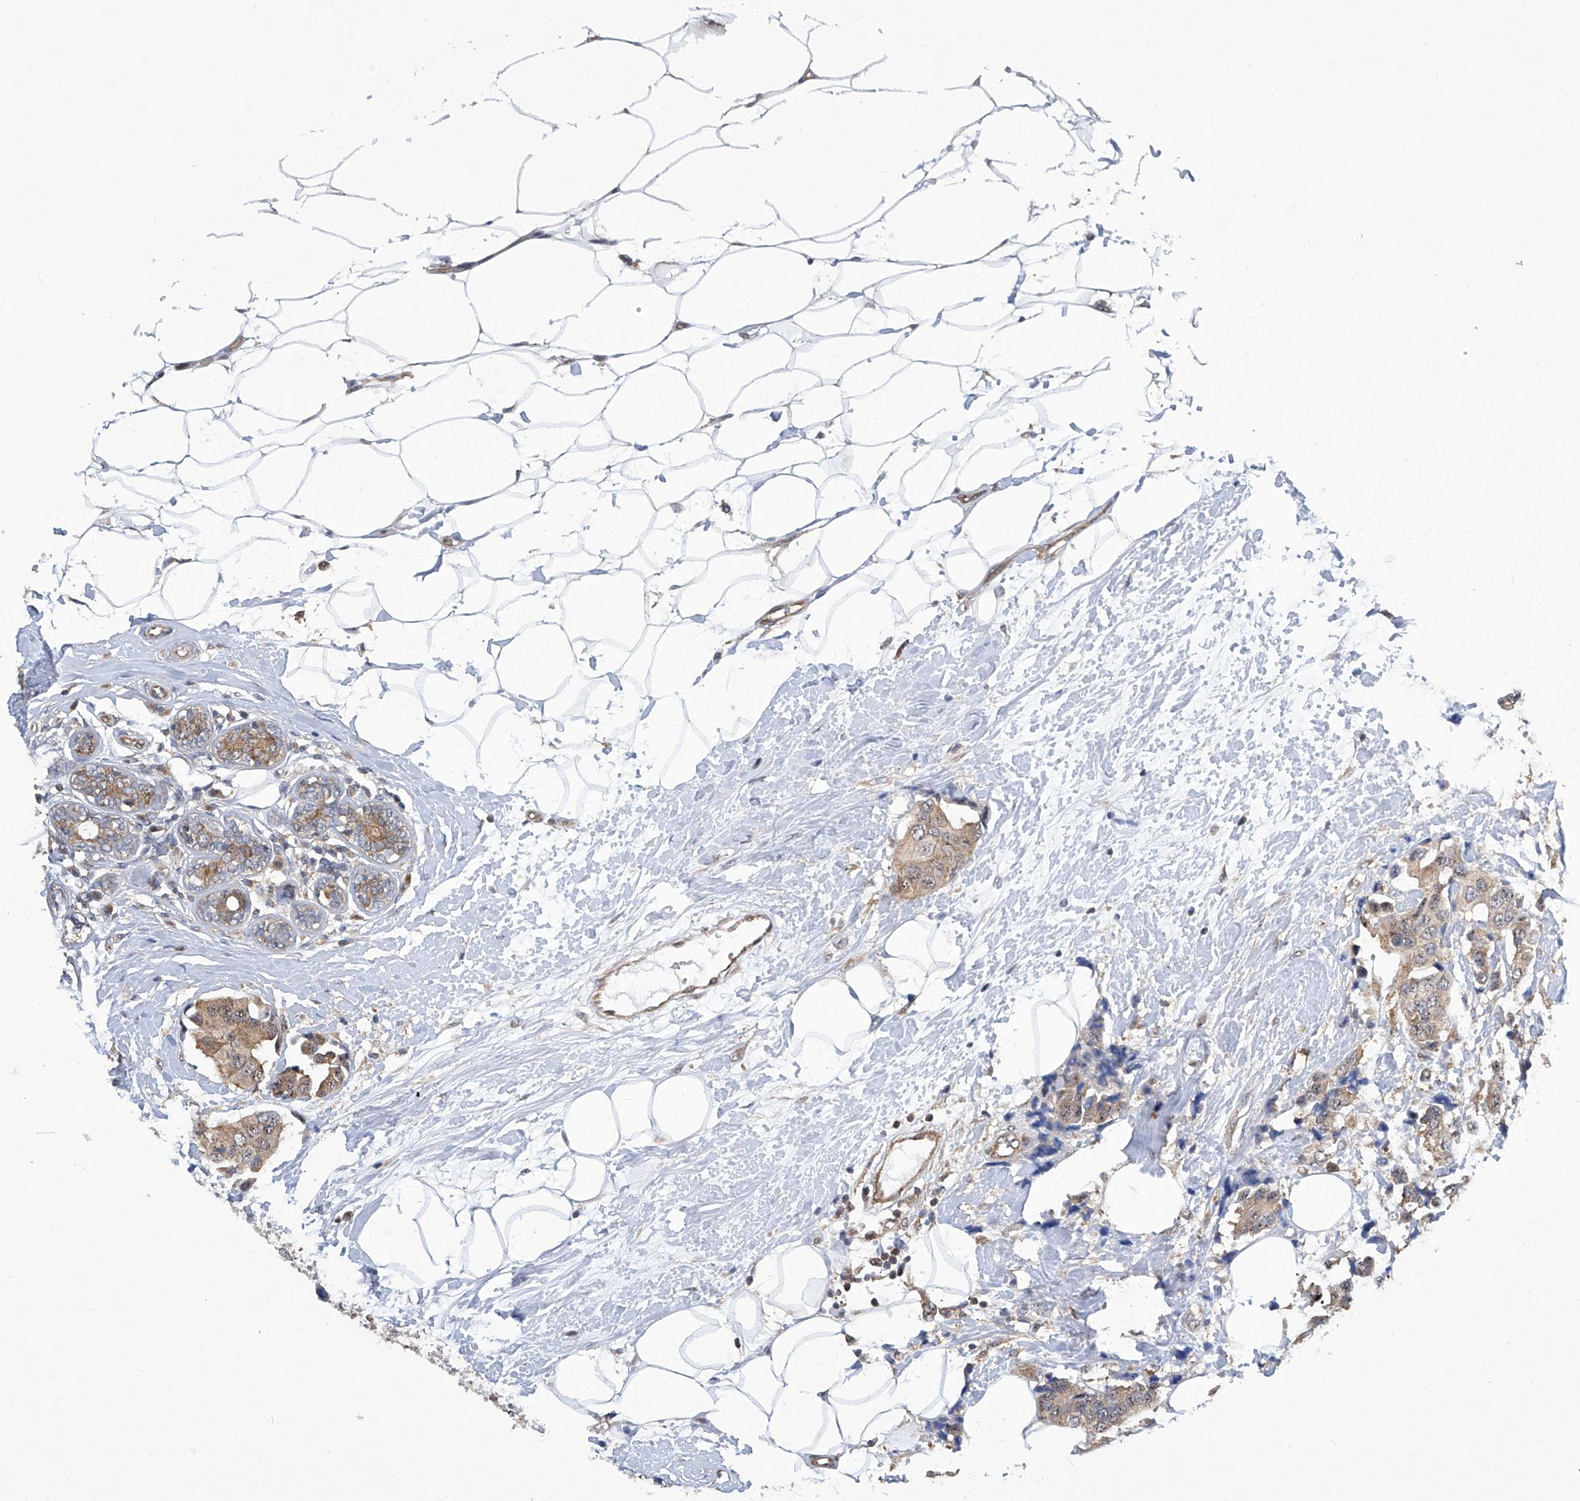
{"staining": {"intensity": "weak", "quantity": "25%-75%", "location": "cytoplasmic/membranous"}, "tissue": "breast cancer", "cell_type": "Tumor cells", "image_type": "cancer", "snomed": [{"axis": "morphology", "description": "Normal tissue, NOS"}, {"axis": "morphology", "description": "Duct carcinoma"}, {"axis": "topography", "description": "Breast"}], "caption": "Protein staining of breast invasive ductal carcinoma tissue displays weak cytoplasmic/membranous positivity in approximately 25%-75% of tumor cells.", "gene": "CISH", "patient": {"sex": "female", "age": 39}}